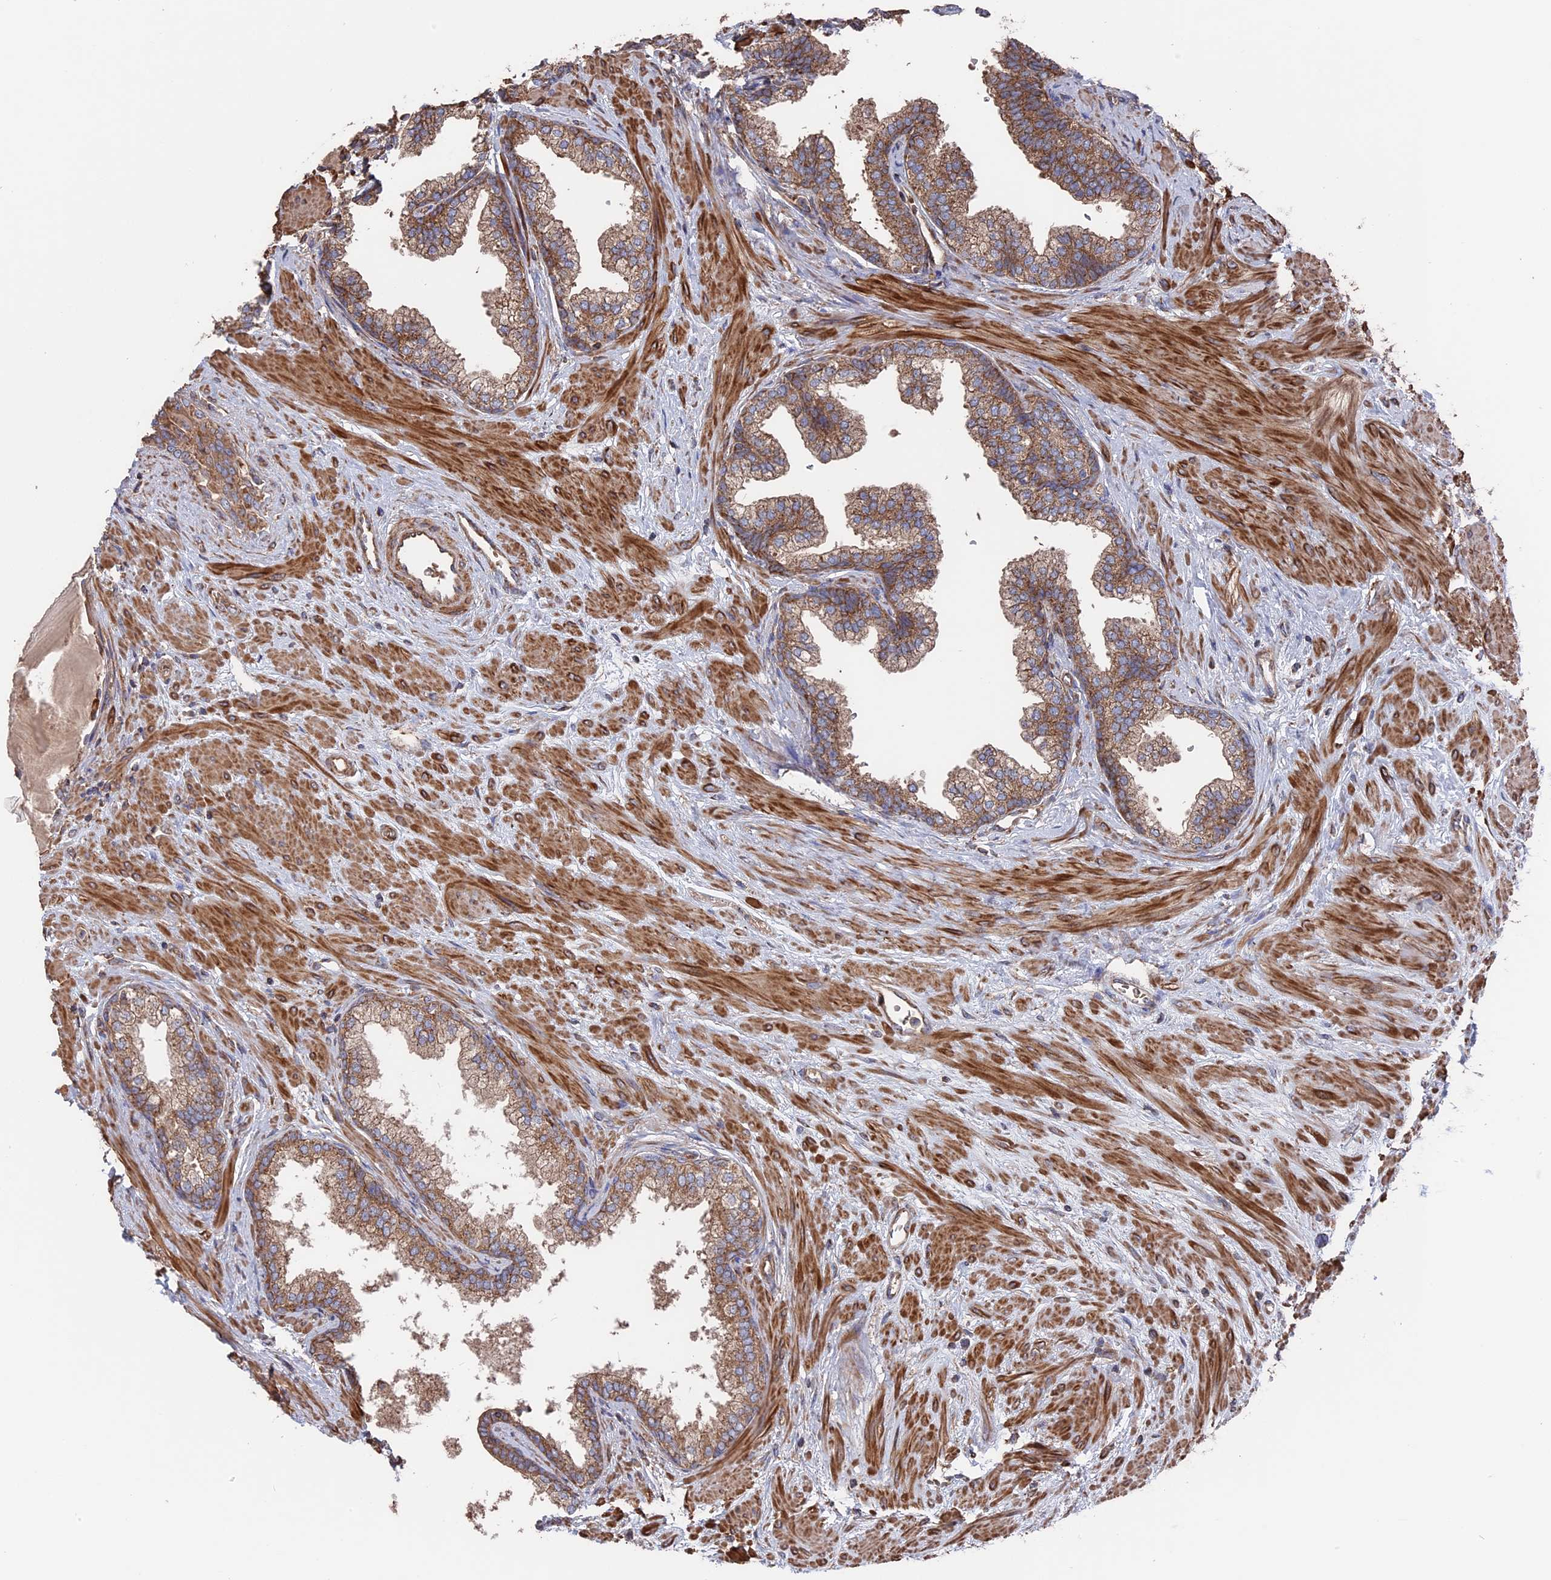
{"staining": {"intensity": "moderate", "quantity": ">75%", "location": "cytoplasmic/membranous"}, "tissue": "prostate", "cell_type": "Glandular cells", "image_type": "normal", "snomed": [{"axis": "morphology", "description": "Normal tissue, NOS"}, {"axis": "topography", "description": "Prostate"}], "caption": "This photomicrograph shows IHC staining of unremarkable prostate, with medium moderate cytoplasmic/membranous positivity in approximately >75% of glandular cells.", "gene": "TELO2", "patient": {"sex": "male", "age": 57}}